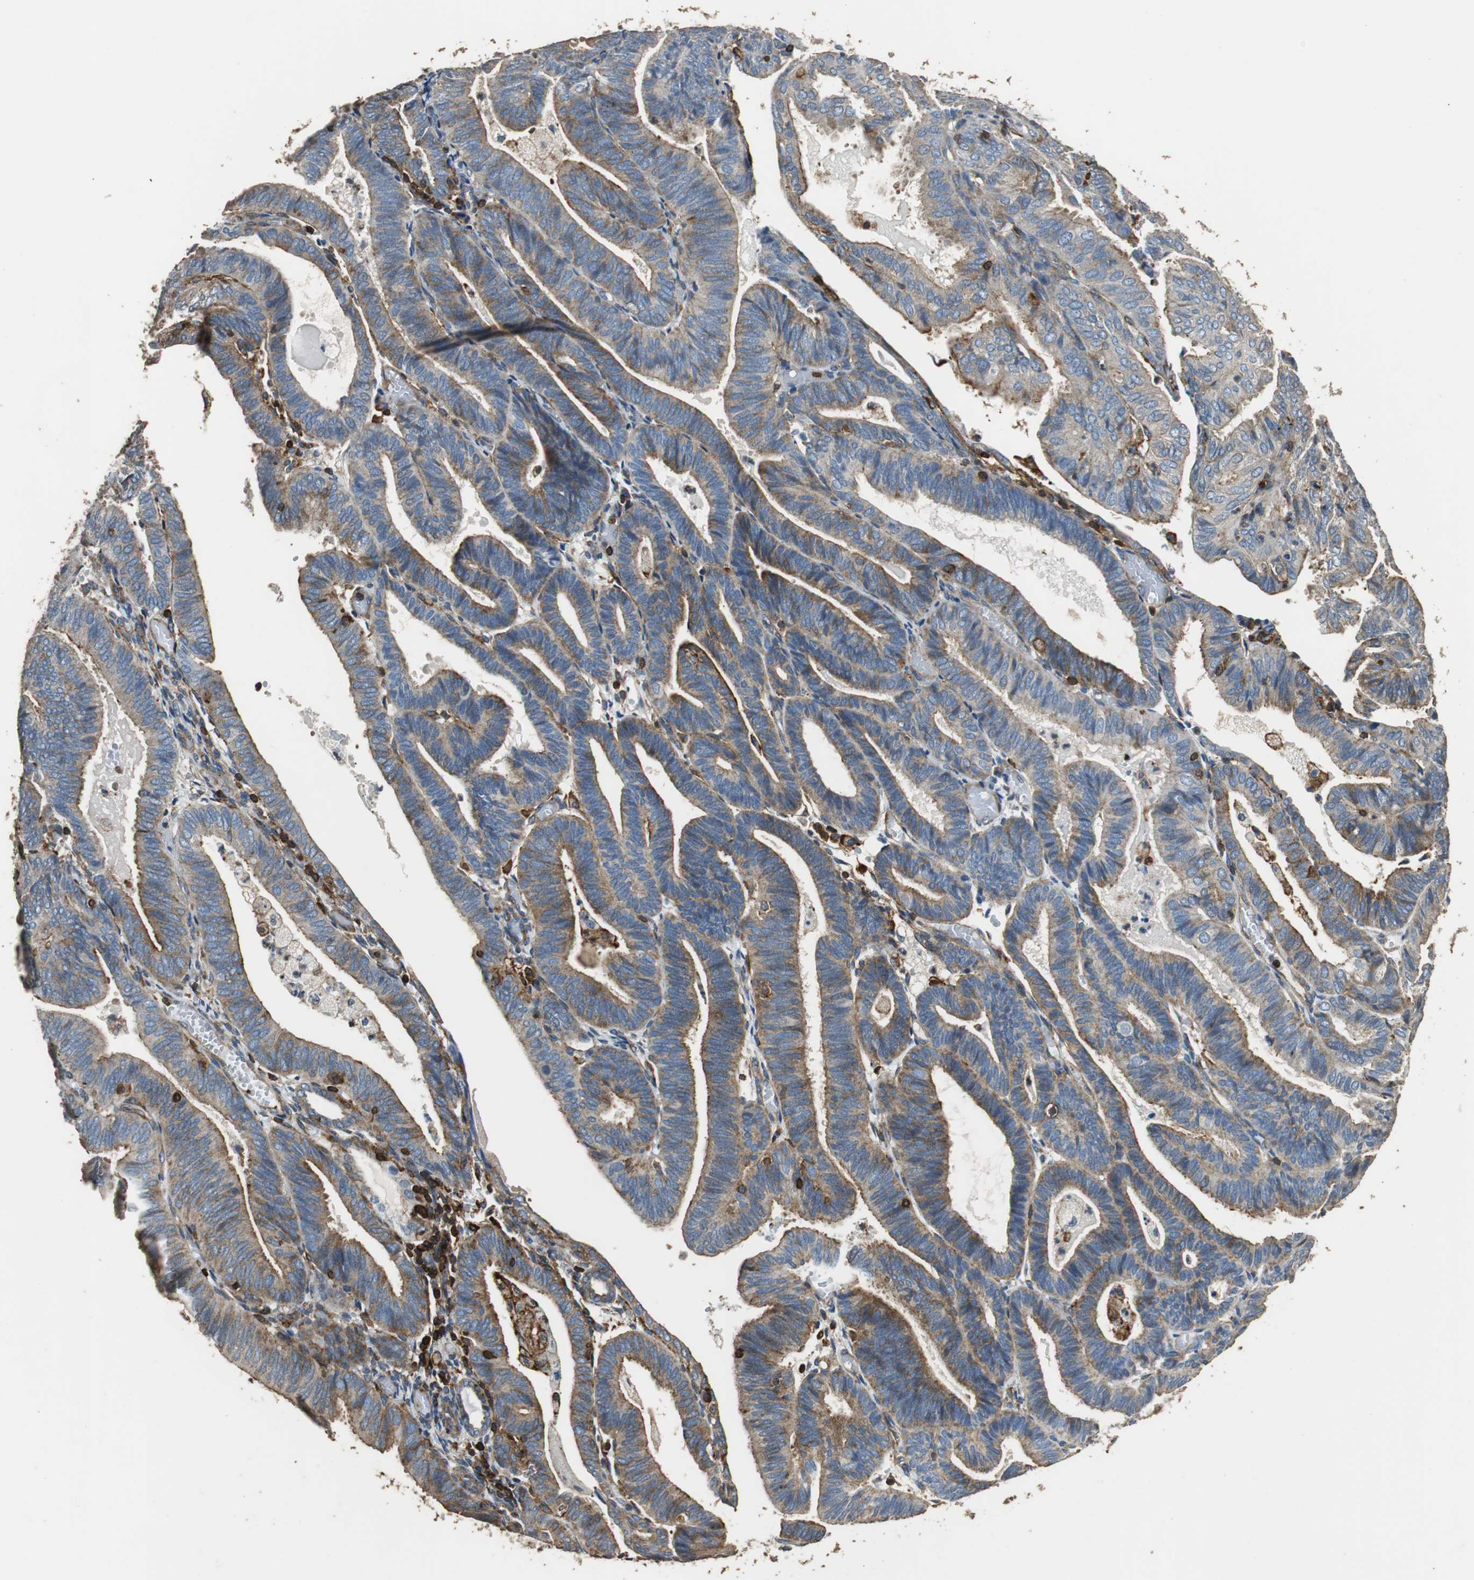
{"staining": {"intensity": "weak", "quantity": ">75%", "location": "cytoplasmic/membranous"}, "tissue": "endometrial cancer", "cell_type": "Tumor cells", "image_type": "cancer", "snomed": [{"axis": "morphology", "description": "Adenocarcinoma, NOS"}, {"axis": "topography", "description": "Uterus"}], "caption": "Endometrial cancer (adenocarcinoma) stained with DAB (3,3'-diaminobenzidine) immunohistochemistry (IHC) displays low levels of weak cytoplasmic/membranous staining in approximately >75% of tumor cells. (IHC, brightfield microscopy, high magnification).", "gene": "PRKRA", "patient": {"sex": "female", "age": 60}}